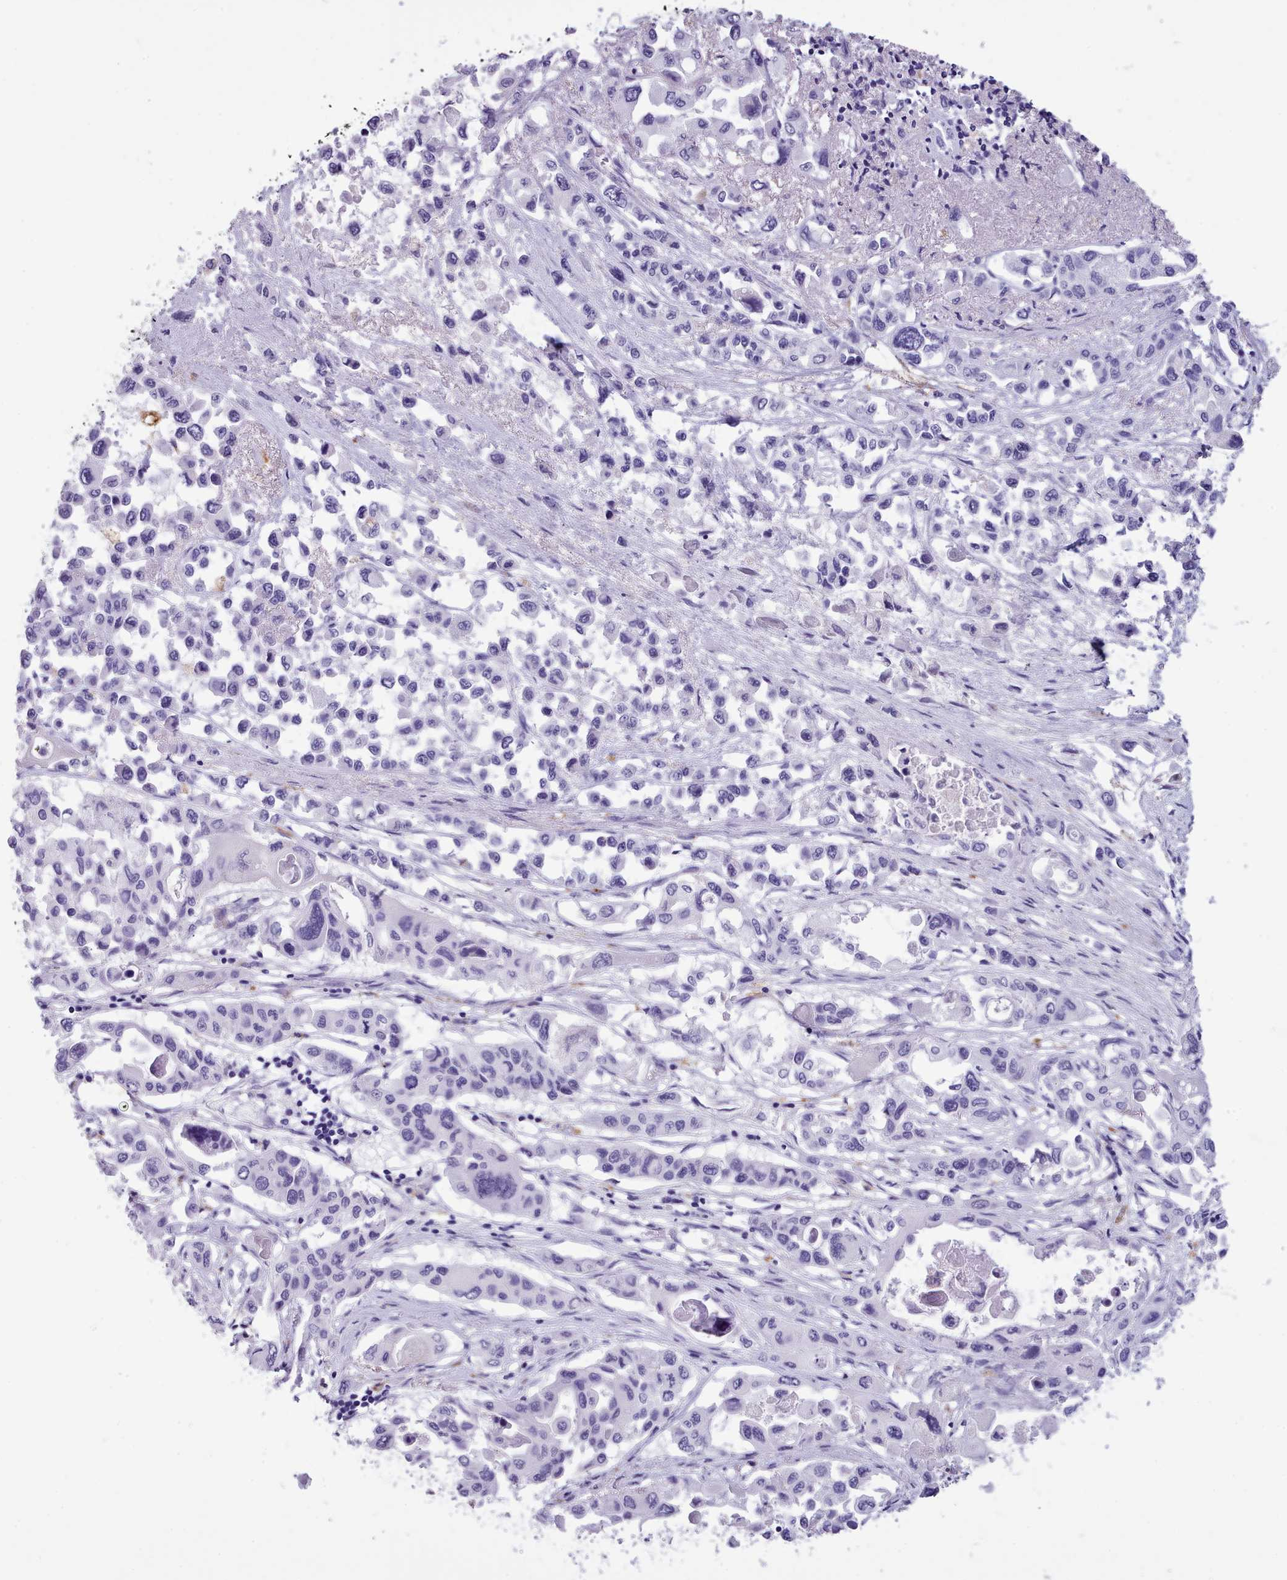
{"staining": {"intensity": "negative", "quantity": "none", "location": "none"}, "tissue": "pancreatic cancer", "cell_type": "Tumor cells", "image_type": "cancer", "snomed": [{"axis": "morphology", "description": "Adenocarcinoma, NOS"}, {"axis": "topography", "description": "Pancreas"}], "caption": "High magnification brightfield microscopy of pancreatic cancer (adenocarcinoma) stained with DAB (brown) and counterstained with hematoxylin (blue): tumor cells show no significant staining.", "gene": "GAA", "patient": {"sex": "male", "age": 92}}